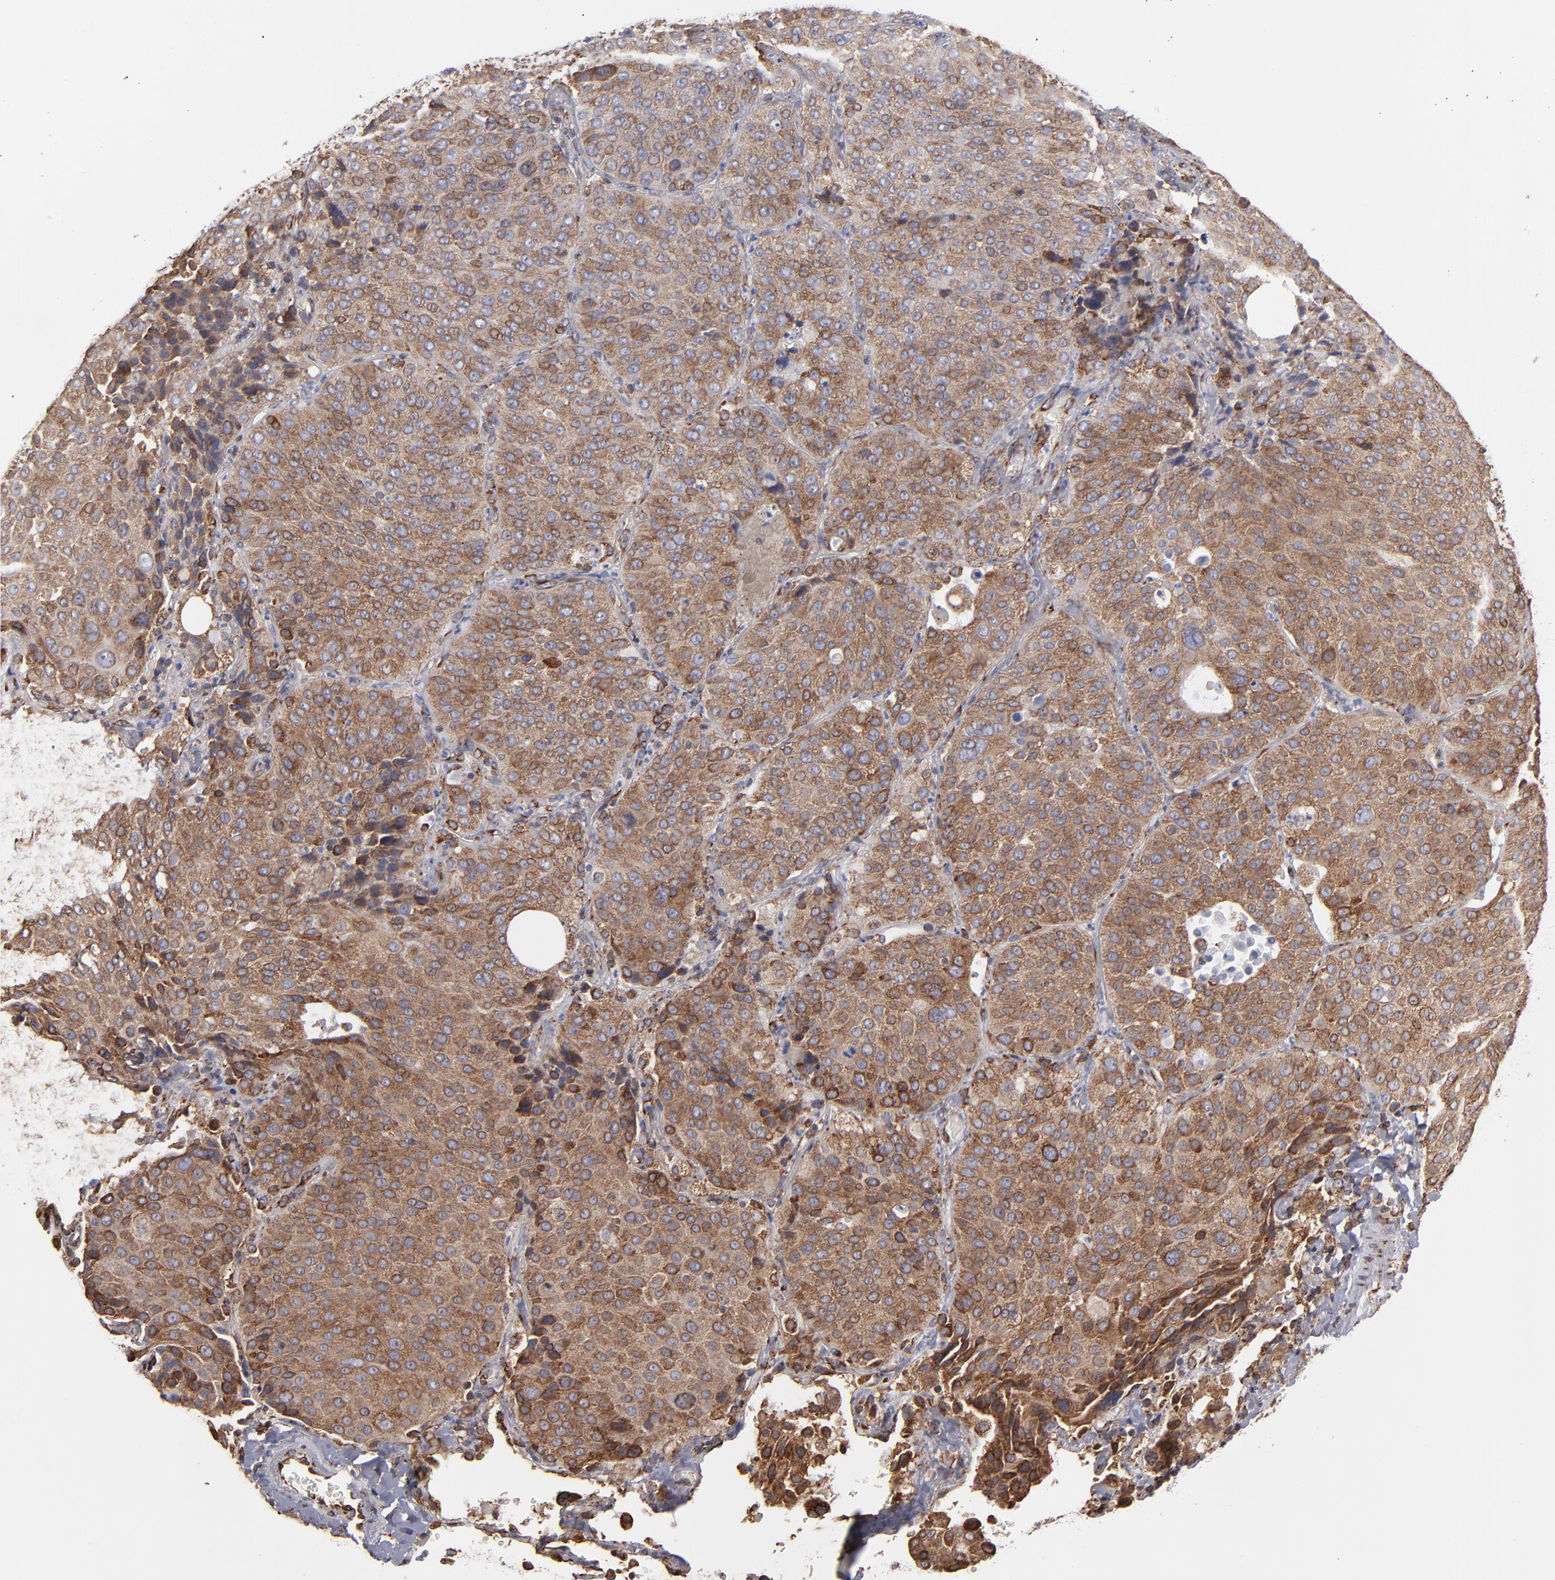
{"staining": {"intensity": "moderate", "quantity": ">75%", "location": "cytoplasmic/membranous"}, "tissue": "lung cancer", "cell_type": "Tumor cells", "image_type": "cancer", "snomed": [{"axis": "morphology", "description": "Squamous cell carcinoma, NOS"}, {"axis": "topography", "description": "Lung"}], "caption": "Protein positivity by IHC displays moderate cytoplasmic/membranous staining in approximately >75% of tumor cells in lung cancer. (brown staining indicates protein expression, while blue staining denotes nuclei).", "gene": "KTN1", "patient": {"sex": "male", "age": 54}}